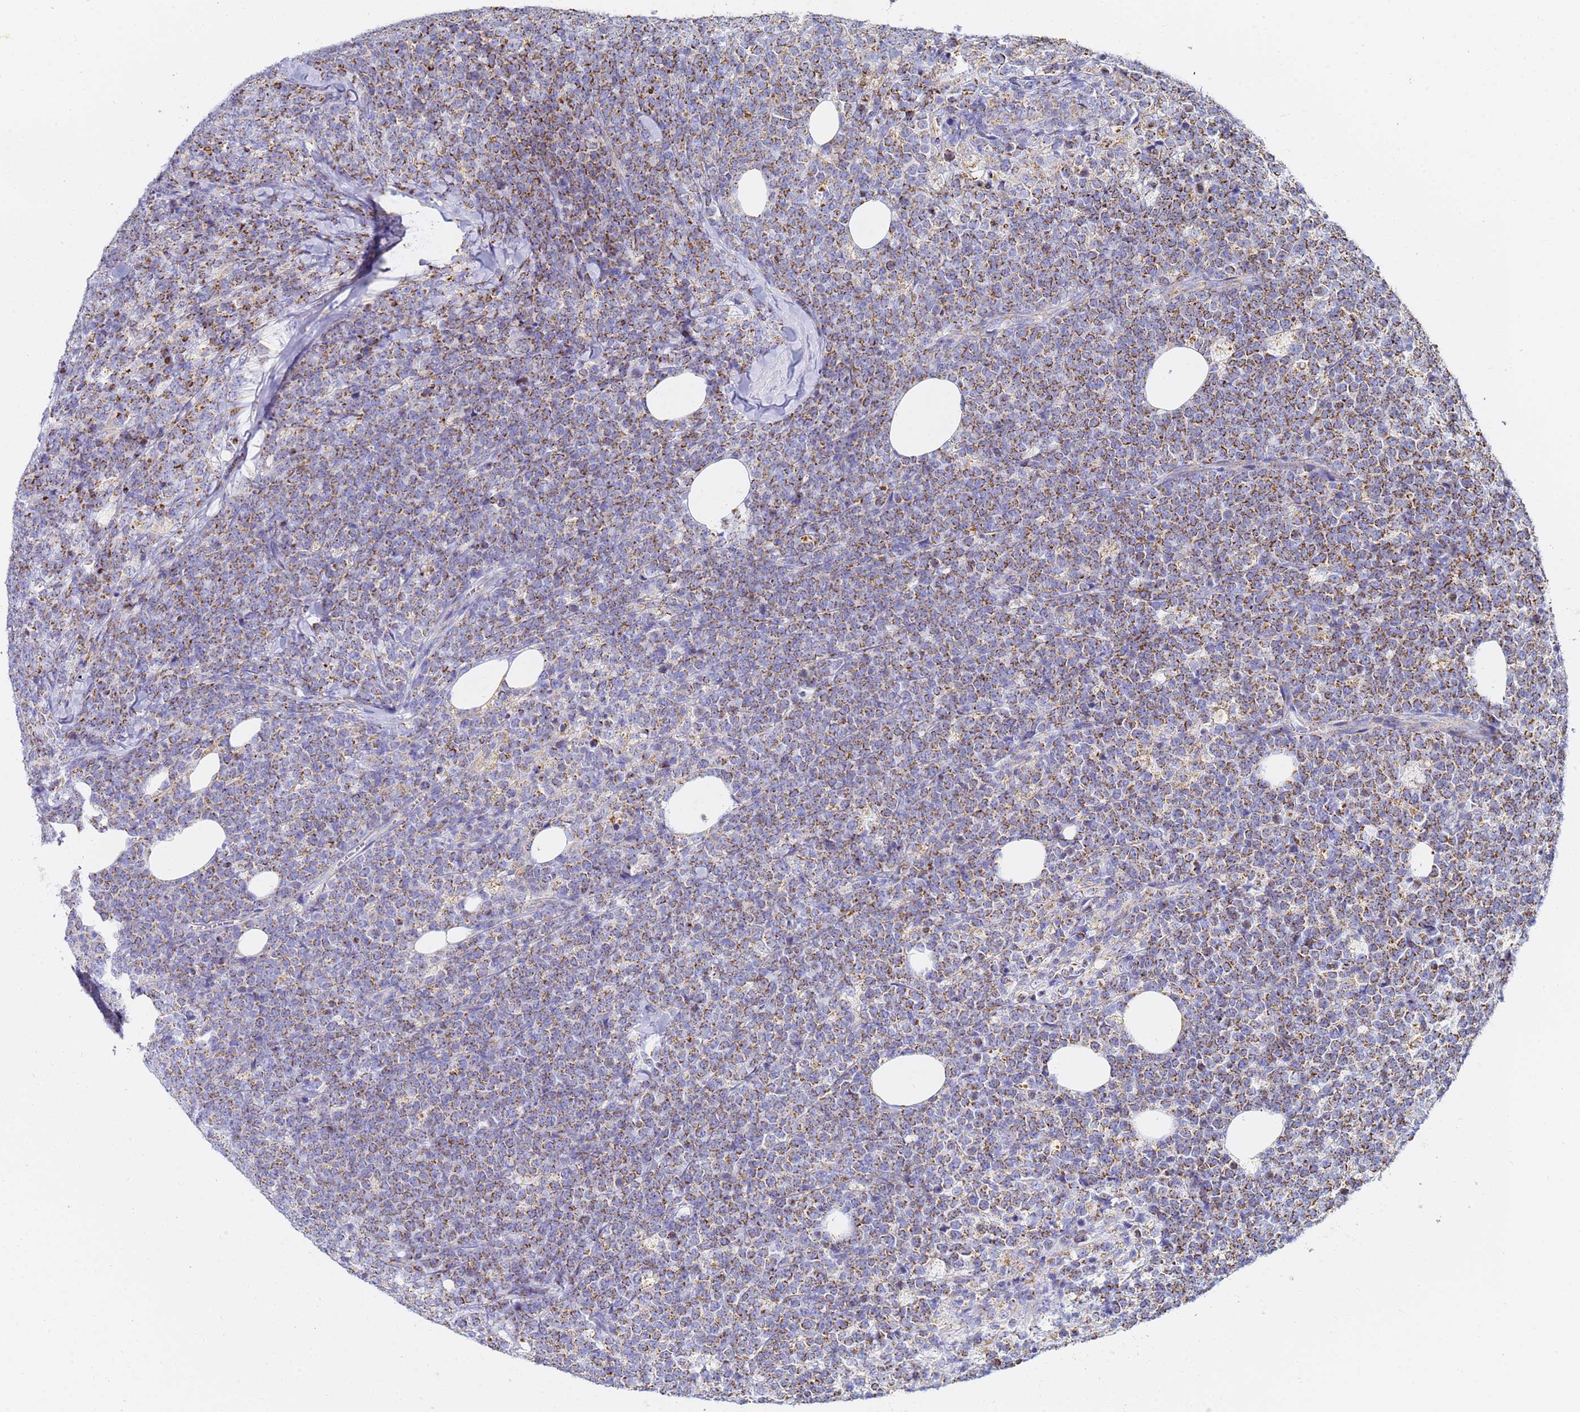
{"staining": {"intensity": "strong", "quantity": ">75%", "location": "cytoplasmic/membranous"}, "tissue": "lymphoma", "cell_type": "Tumor cells", "image_type": "cancer", "snomed": [{"axis": "morphology", "description": "Malignant lymphoma, non-Hodgkin's type, High grade"}, {"axis": "topography", "description": "Small intestine"}], "caption": "Immunohistochemistry (DAB) staining of human malignant lymphoma, non-Hodgkin's type (high-grade) shows strong cytoplasmic/membranous protein positivity in approximately >75% of tumor cells.", "gene": "CNIH4", "patient": {"sex": "male", "age": 8}}